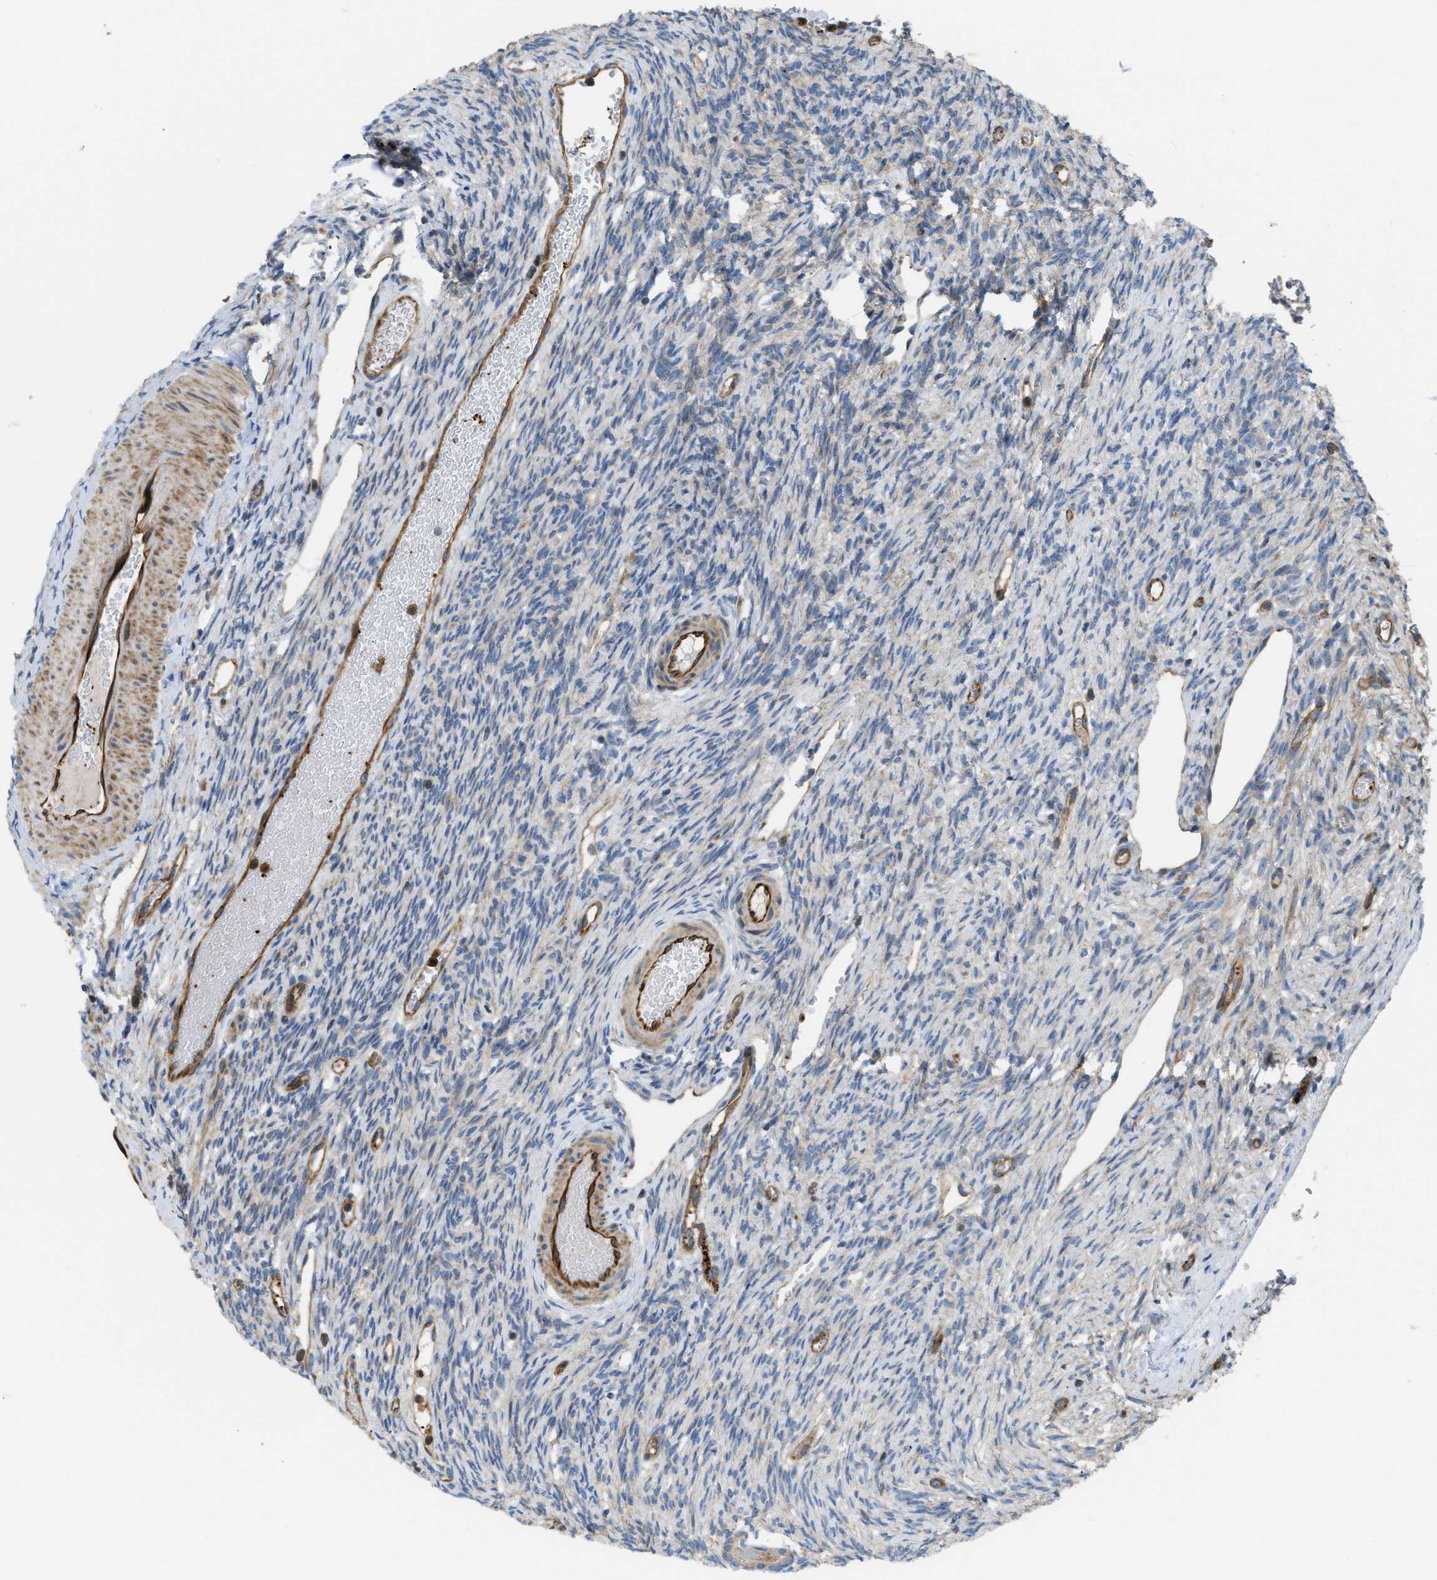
{"staining": {"intensity": "negative", "quantity": "none", "location": "none"}, "tissue": "ovary", "cell_type": "Ovarian stroma cells", "image_type": "normal", "snomed": [{"axis": "morphology", "description": "Normal tissue, NOS"}, {"axis": "topography", "description": "Ovary"}], "caption": "An IHC histopathology image of normal ovary is shown. There is no staining in ovarian stroma cells of ovary. The staining was performed using DAB to visualize the protein expression in brown, while the nuclei were stained in blue with hematoxylin (Magnification: 20x).", "gene": "ATP2A3", "patient": {"sex": "female", "age": 33}}